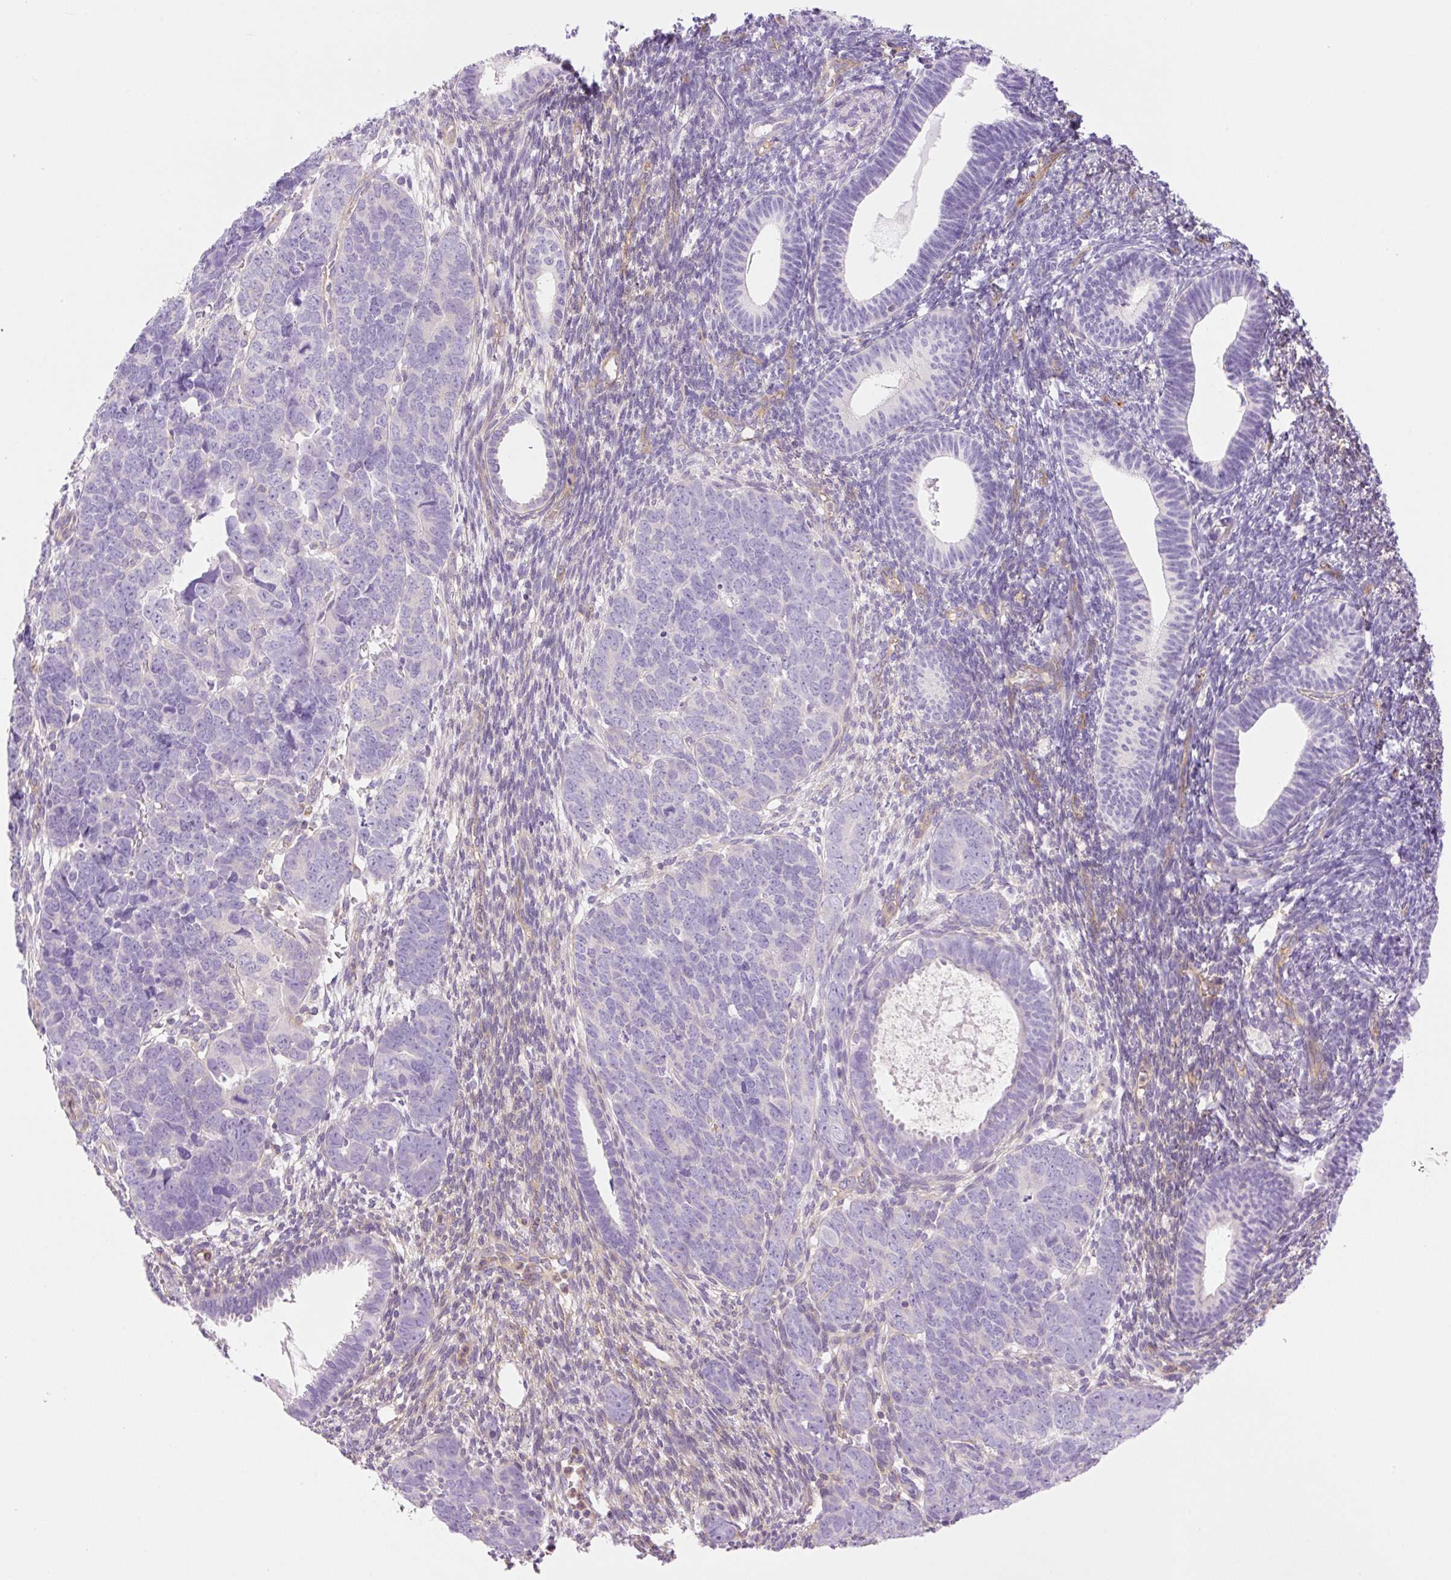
{"staining": {"intensity": "negative", "quantity": "none", "location": "none"}, "tissue": "endometrial cancer", "cell_type": "Tumor cells", "image_type": "cancer", "snomed": [{"axis": "morphology", "description": "Adenocarcinoma, NOS"}, {"axis": "topography", "description": "Endometrium"}], "caption": "A high-resolution histopathology image shows immunohistochemistry staining of endometrial cancer, which demonstrates no significant staining in tumor cells.", "gene": "EHD3", "patient": {"sex": "female", "age": 82}}